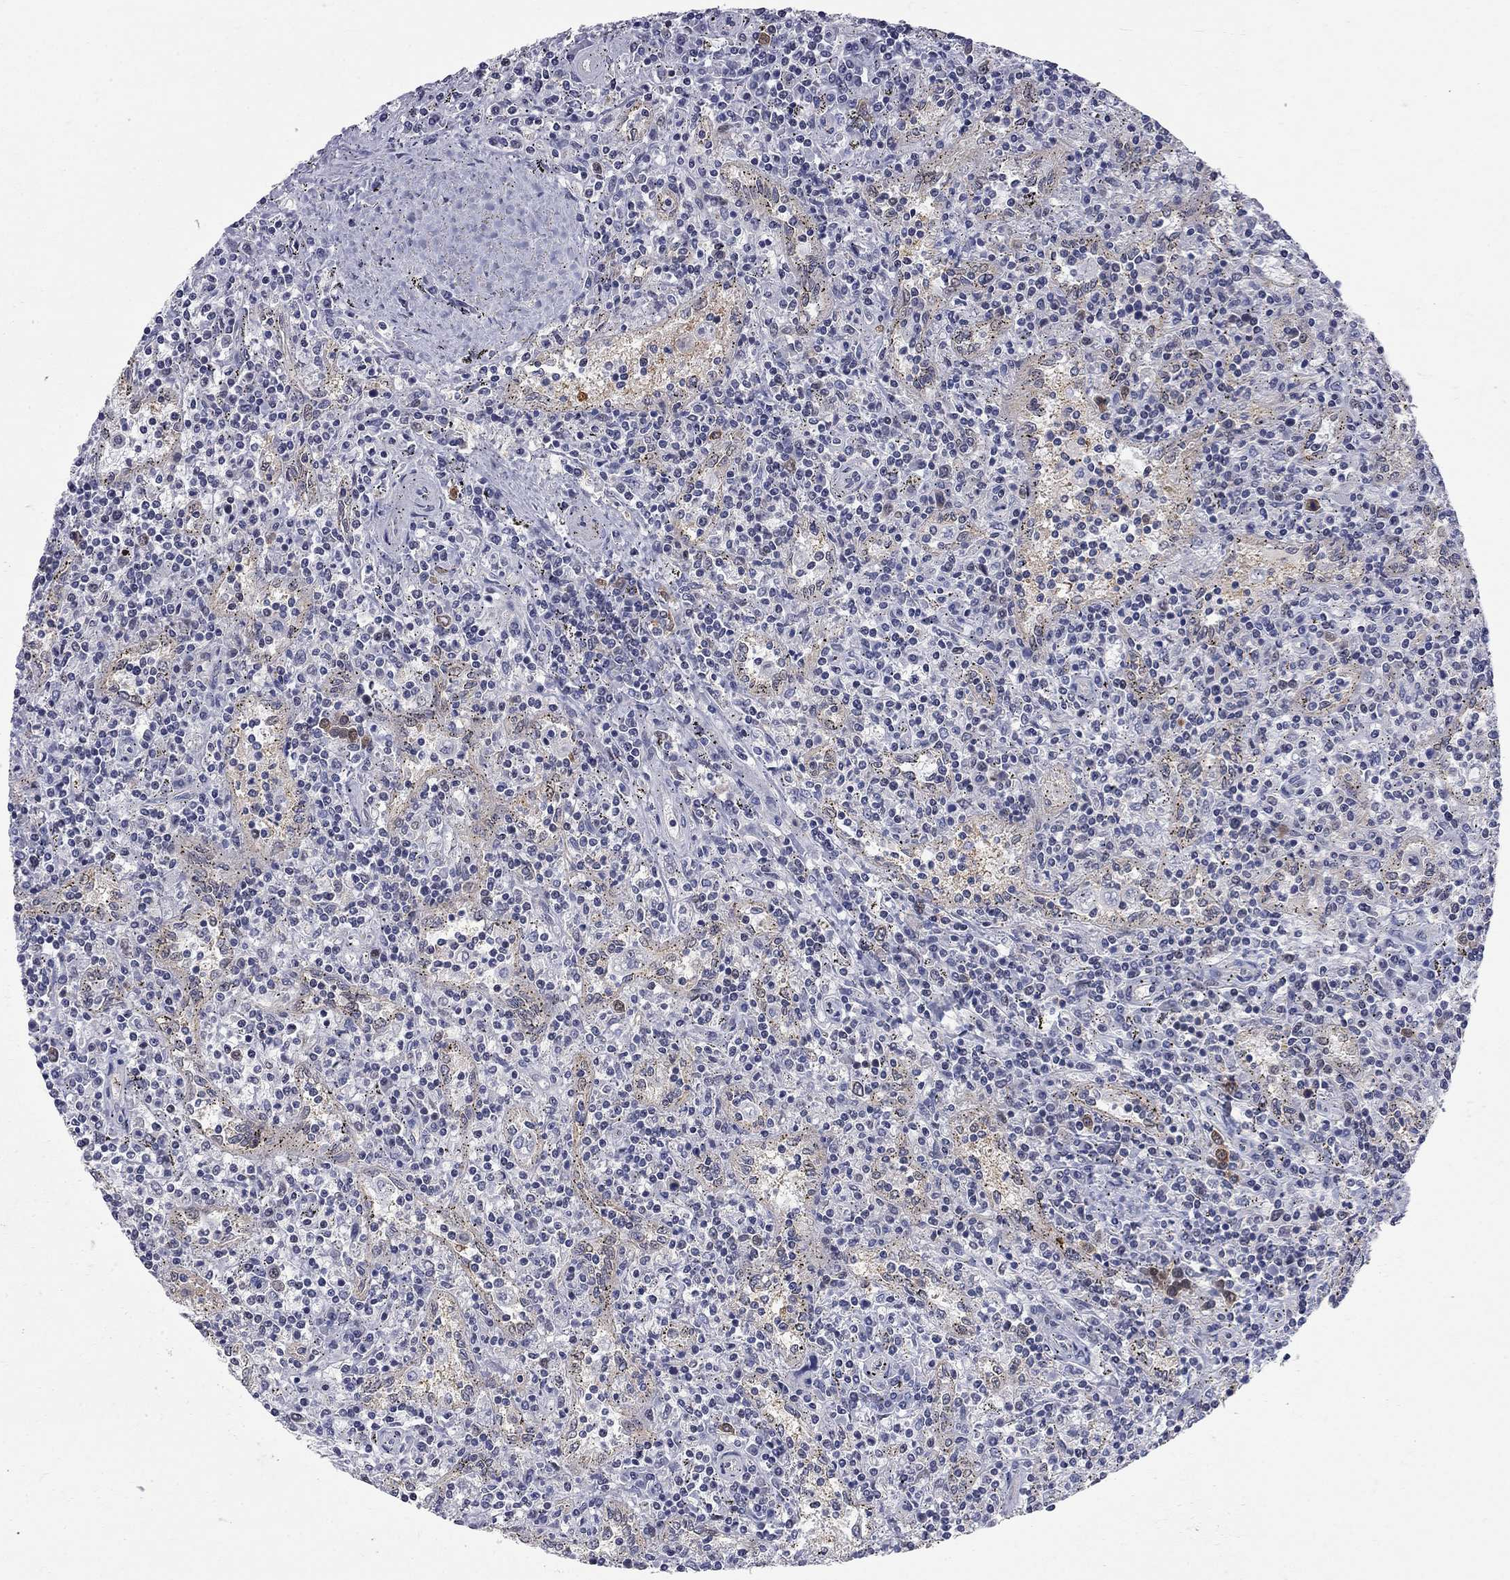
{"staining": {"intensity": "negative", "quantity": "none", "location": "none"}, "tissue": "lymphoma", "cell_type": "Tumor cells", "image_type": "cancer", "snomed": [{"axis": "morphology", "description": "Malignant lymphoma, non-Hodgkin's type, Low grade"}, {"axis": "topography", "description": "Spleen"}], "caption": "Tumor cells show no significant positivity in malignant lymphoma, non-Hodgkin's type (low-grade).", "gene": "GALNT8", "patient": {"sex": "male", "age": 62}}